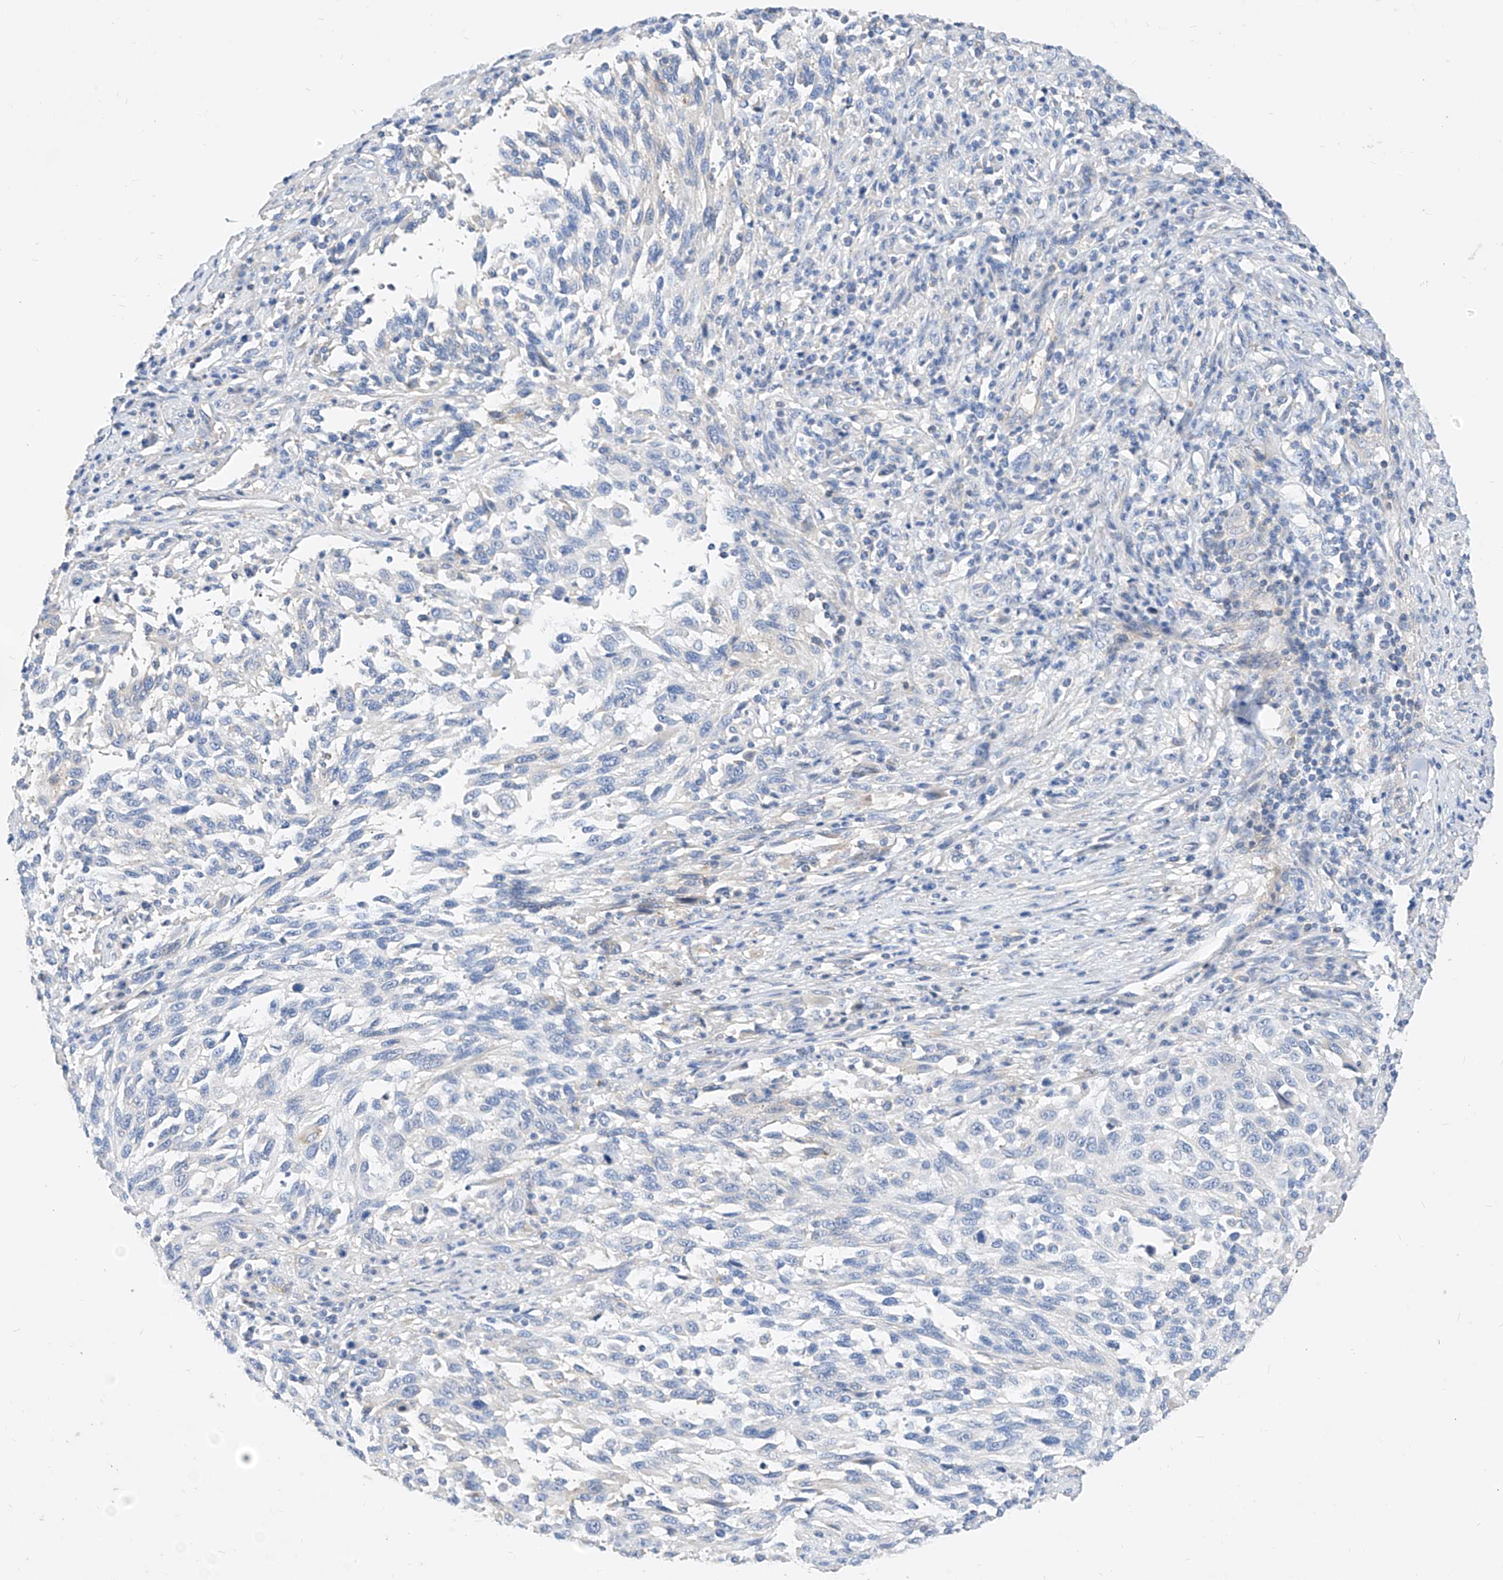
{"staining": {"intensity": "negative", "quantity": "none", "location": "none"}, "tissue": "melanoma", "cell_type": "Tumor cells", "image_type": "cancer", "snomed": [{"axis": "morphology", "description": "Malignant melanoma, Metastatic site"}, {"axis": "topography", "description": "Lymph node"}], "caption": "This is a micrograph of IHC staining of malignant melanoma (metastatic site), which shows no expression in tumor cells.", "gene": "SCGB2A1", "patient": {"sex": "male", "age": 61}}